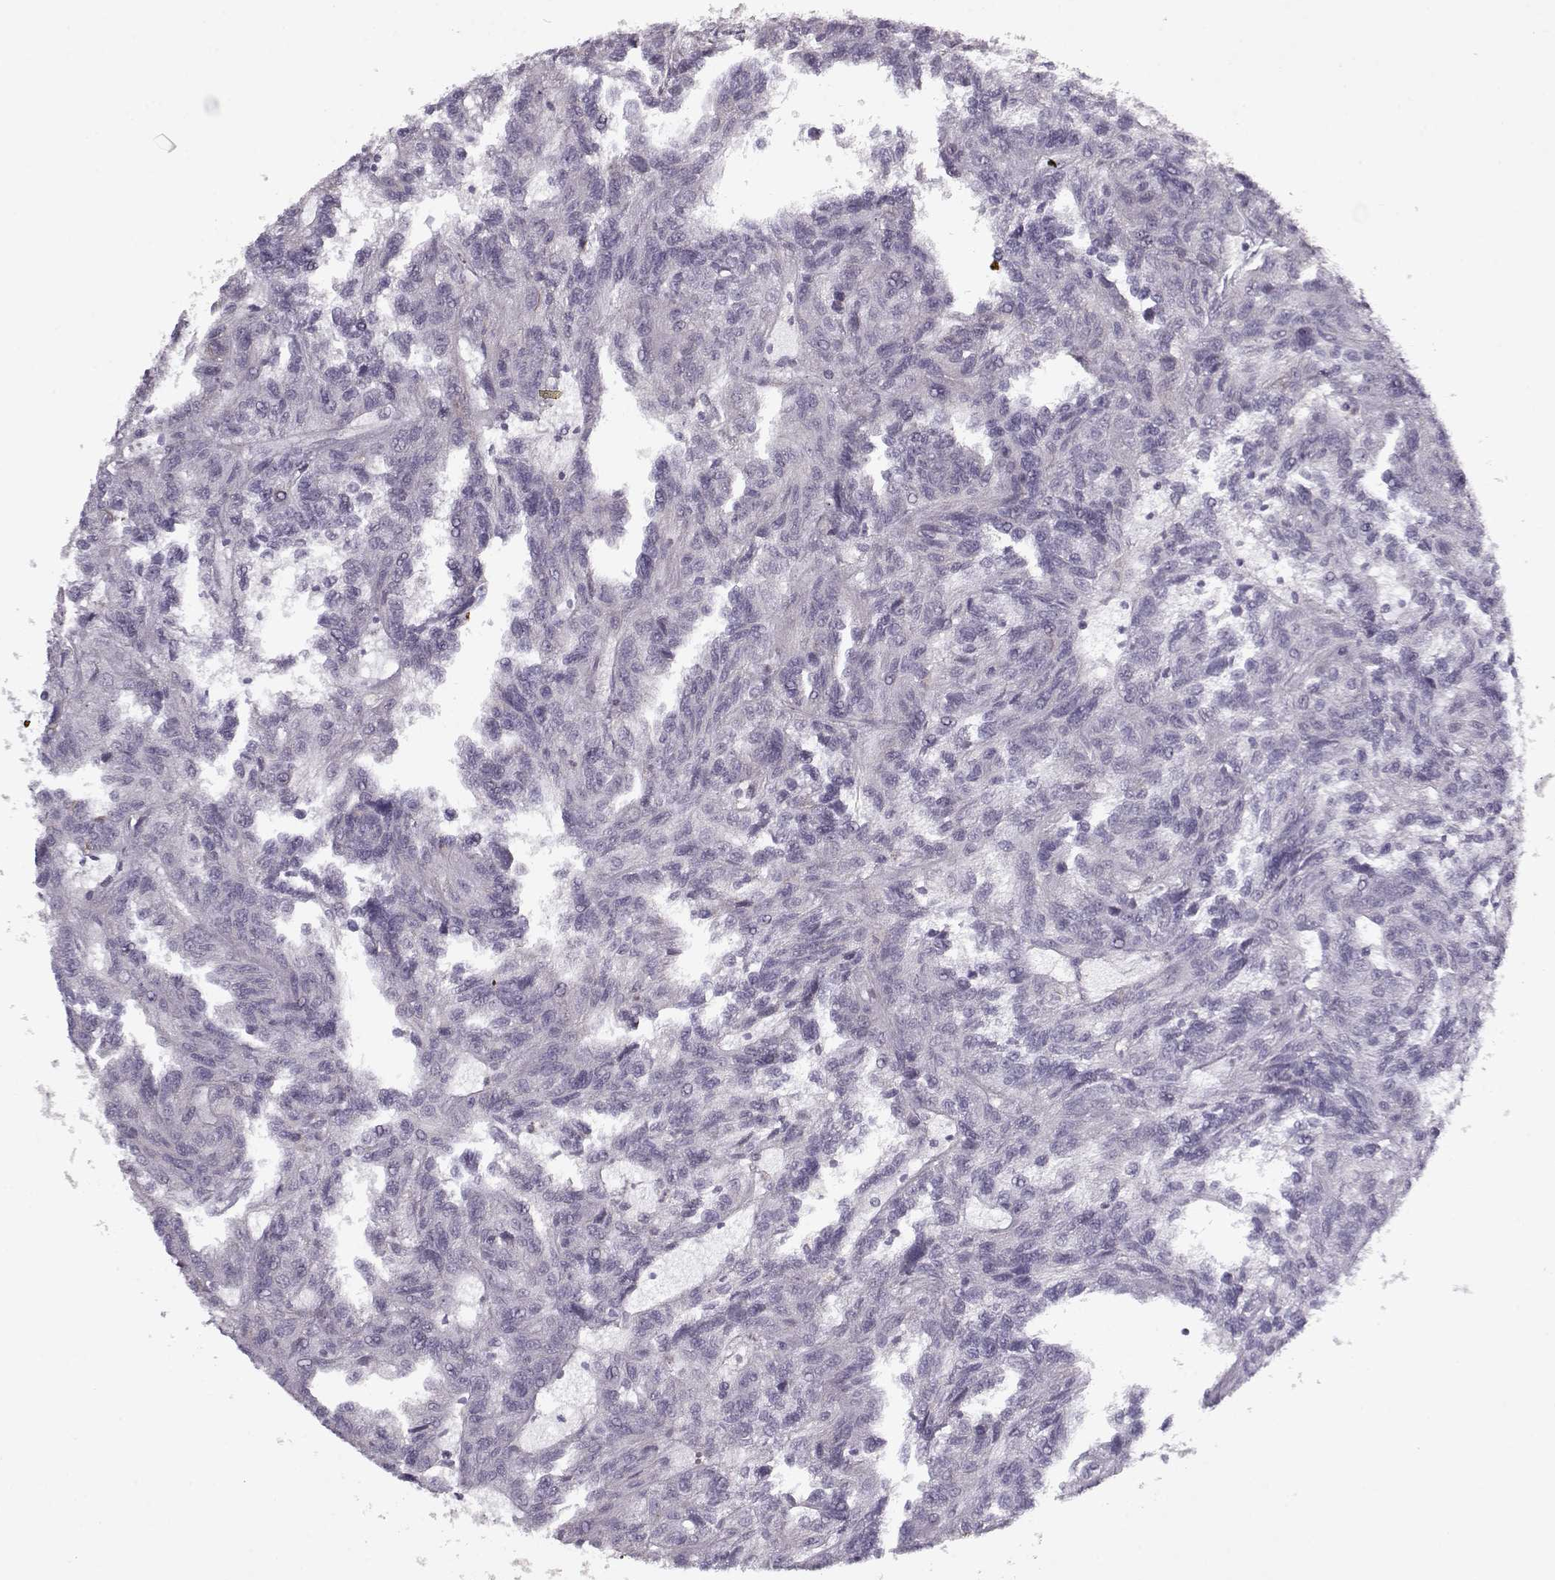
{"staining": {"intensity": "negative", "quantity": "none", "location": "none"}, "tissue": "renal cancer", "cell_type": "Tumor cells", "image_type": "cancer", "snomed": [{"axis": "morphology", "description": "Adenocarcinoma, NOS"}, {"axis": "topography", "description": "Kidney"}], "caption": "DAB (3,3'-diaminobenzidine) immunohistochemical staining of human renal cancer (adenocarcinoma) shows no significant staining in tumor cells.", "gene": "KRT9", "patient": {"sex": "male", "age": 79}}